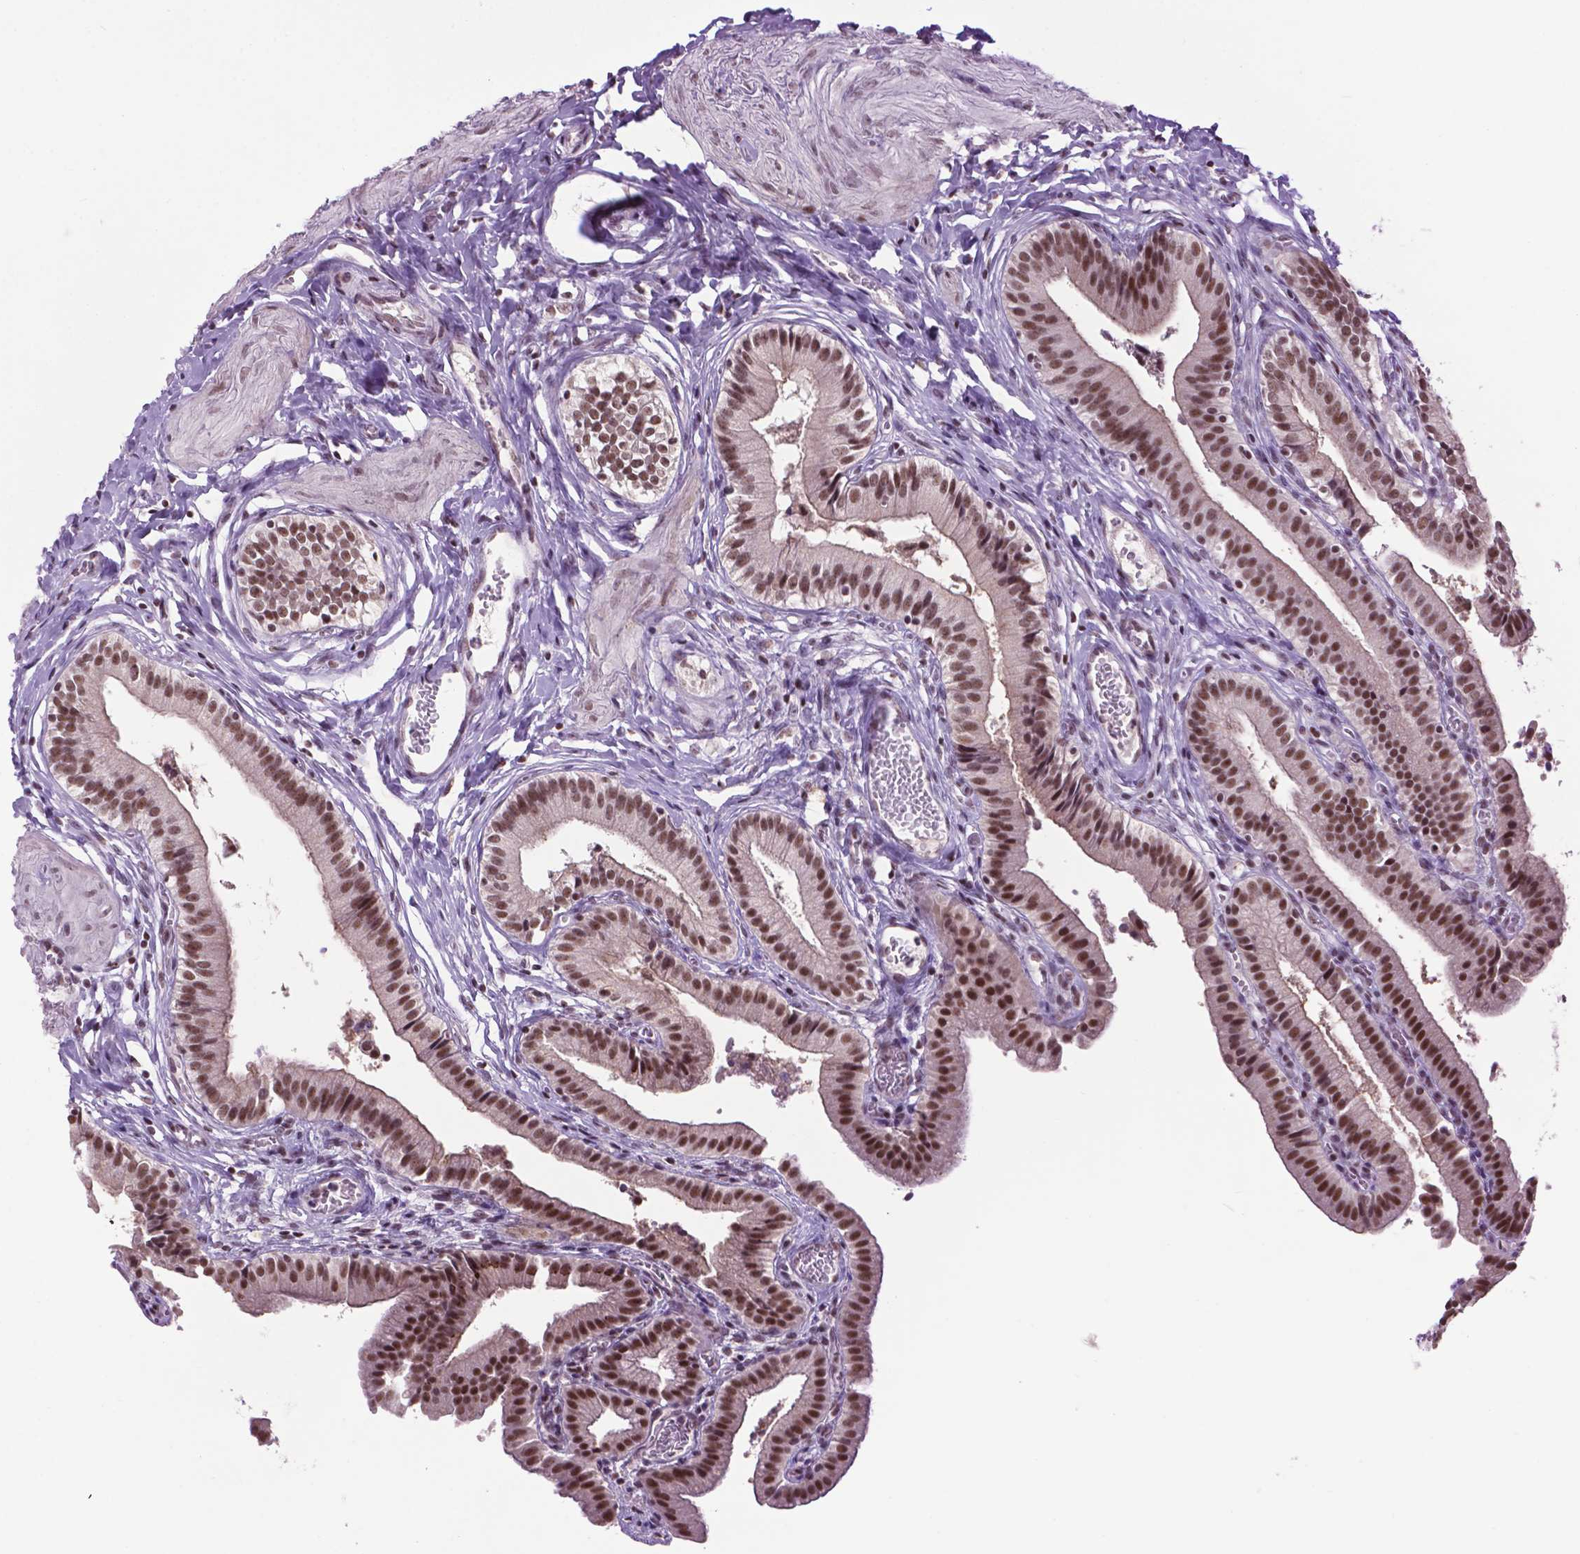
{"staining": {"intensity": "moderate", "quantity": ">75%", "location": "nuclear"}, "tissue": "gallbladder", "cell_type": "Glandular cells", "image_type": "normal", "snomed": [{"axis": "morphology", "description": "Normal tissue, NOS"}, {"axis": "topography", "description": "Gallbladder"}], "caption": "DAB (3,3'-diaminobenzidine) immunohistochemical staining of benign gallbladder demonstrates moderate nuclear protein expression in approximately >75% of glandular cells.", "gene": "EAF1", "patient": {"sex": "female", "age": 47}}